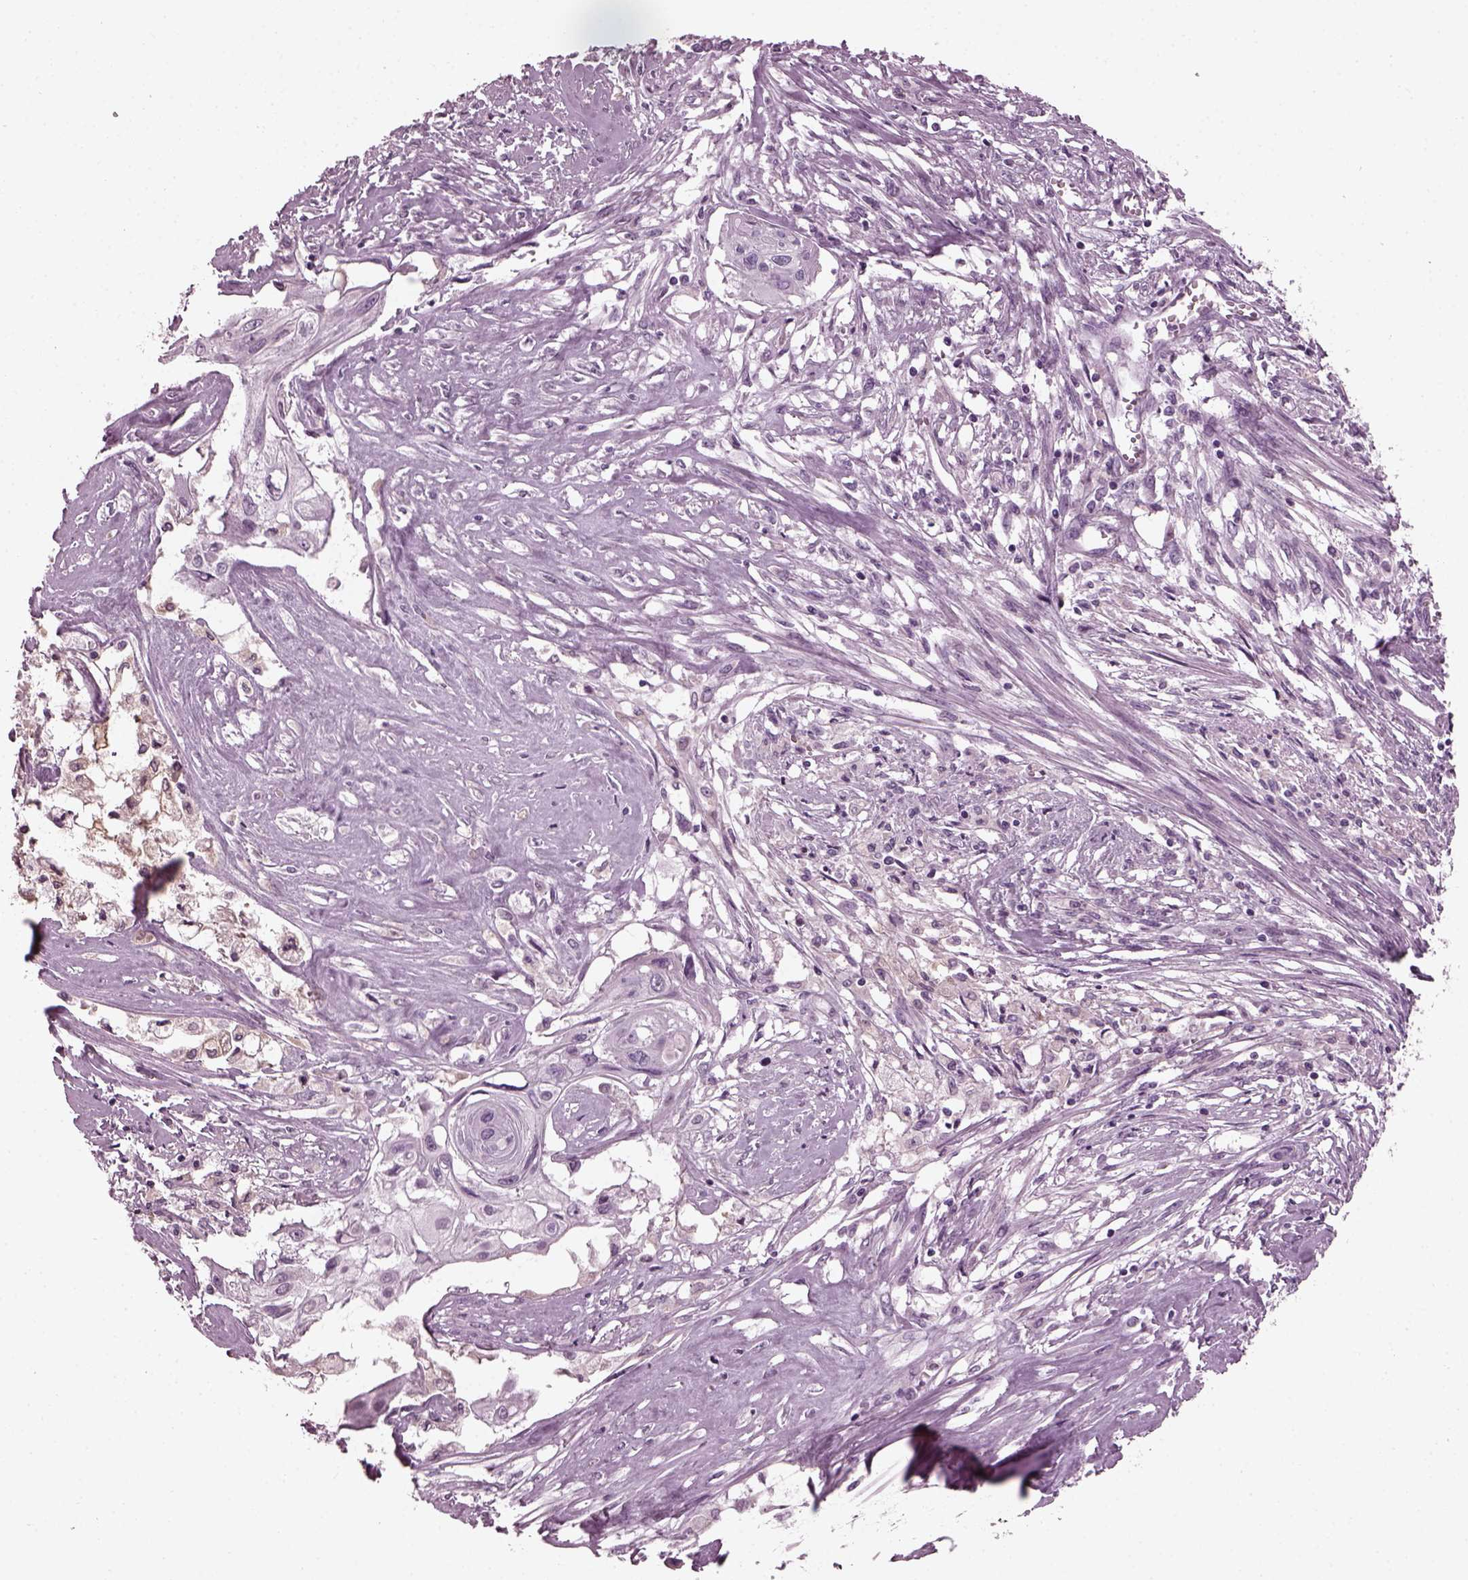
{"staining": {"intensity": "negative", "quantity": "none", "location": "none"}, "tissue": "cervical cancer", "cell_type": "Tumor cells", "image_type": "cancer", "snomed": [{"axis": "morphology", "description": "Squamous cell carcinoma, NOS"}, {"axis": "topography", "description": "Cervix"}], "caption": "High power microscopy micrograph of an immunohistochemistry (IHC) photomicrograph of cervical cancer (squamous cell carcinoma), revealing no significant expression in tumor cells. (DAB IHC with hematoxylin counter stain).", "gene": "SLC6A17", "patient": {"sex": "female", "age": 49}}